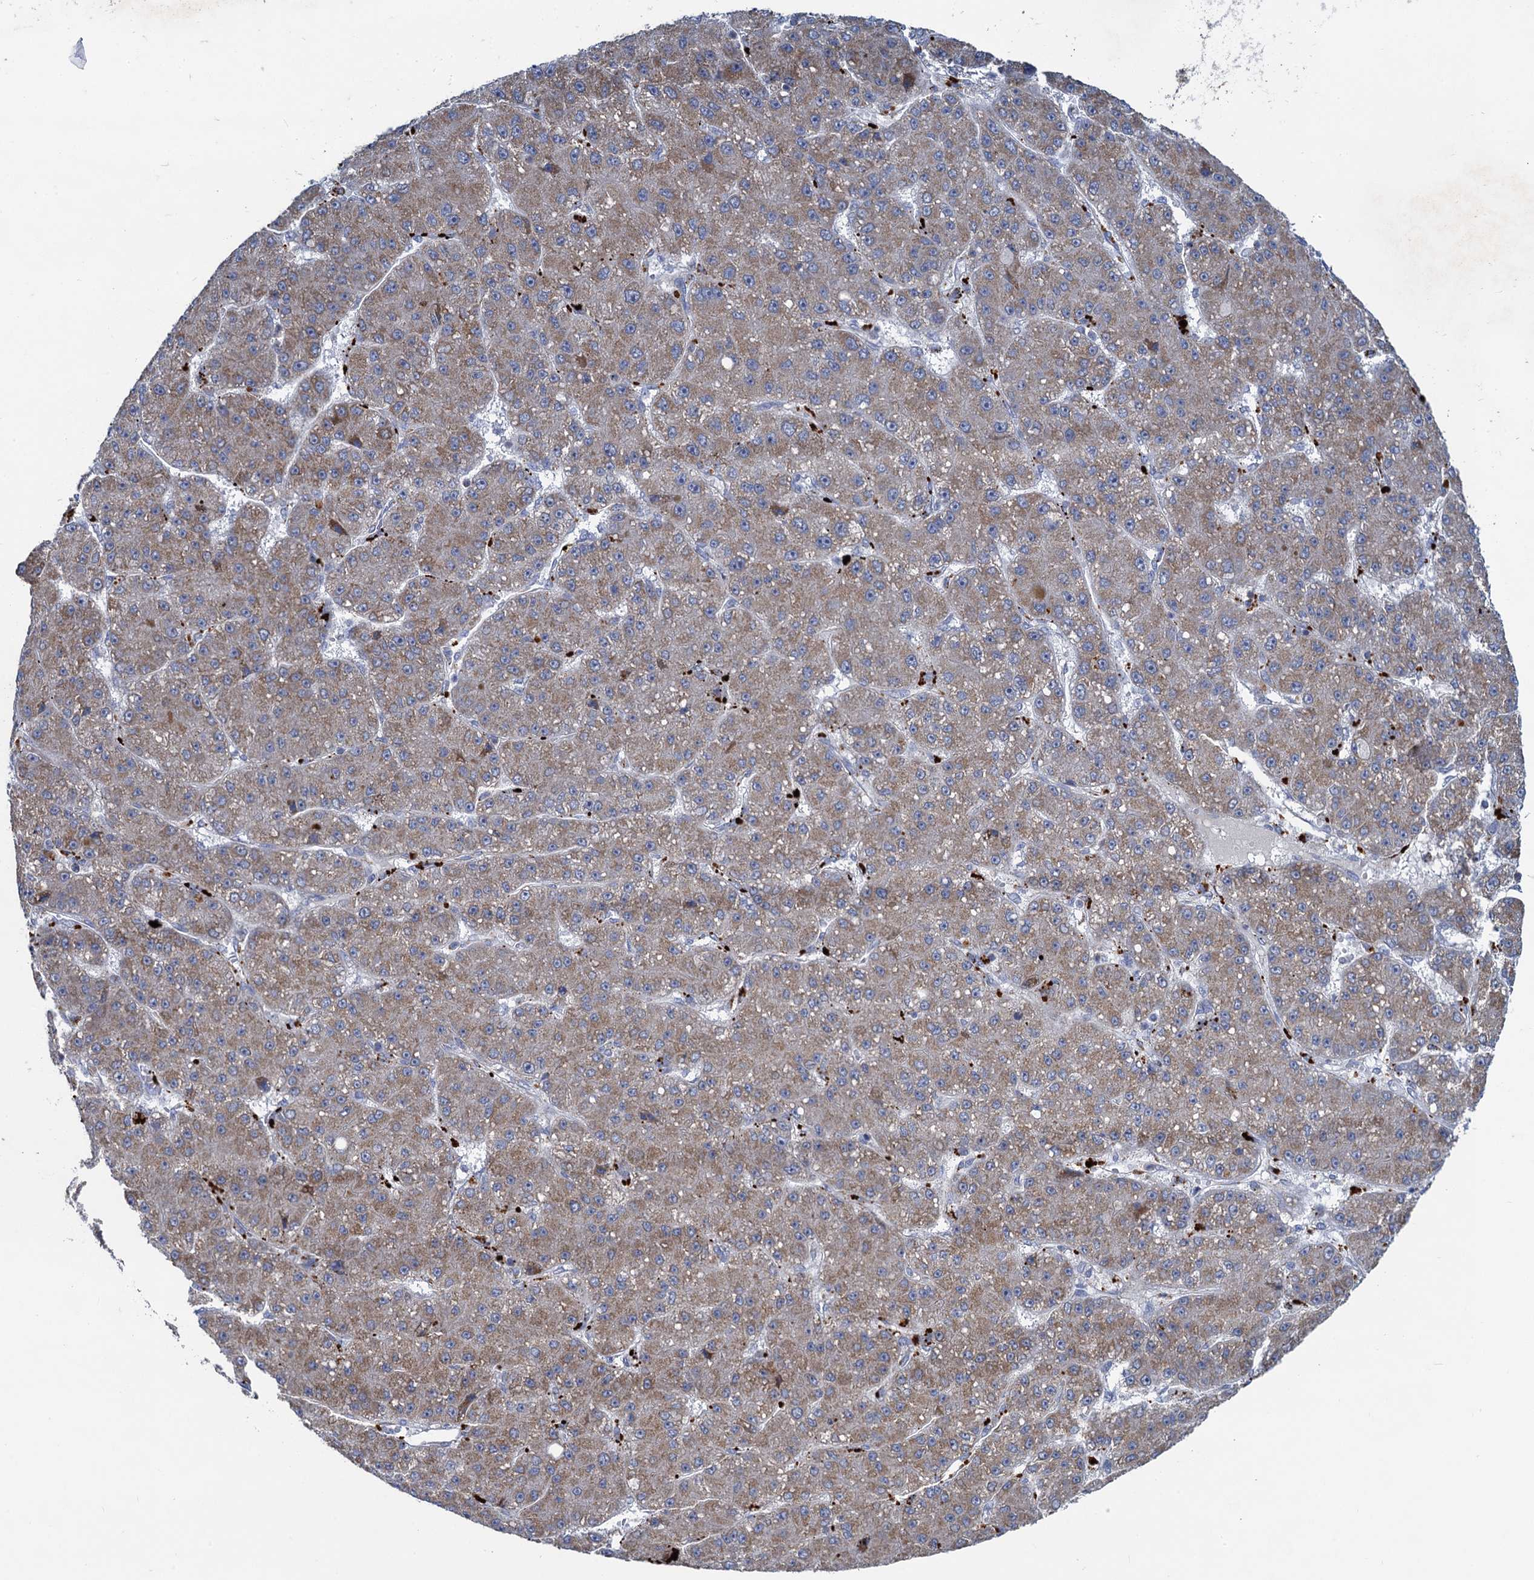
{"staining": {"intensity": "weak", "quantity": ">75%", "location": "cytoplasmic/membranous"}, "tissue": "liver cancer", "cell_type": "Tumor cells", "image_type": "cancer", "snomed": [{"axis": "morphology", "description": "Carcinoma, Hepatocellular, NOS"}, {"axis": "topography", "description": "Liver"}], "caption": "Protein staining of liver hepatocellular carcinoma tissue reveals weak cytoplasmic/membranous expression in approximately >75% of tumor cells.", "gene": "ANKS3", "patient": {"sex": "male", "age": 67}}